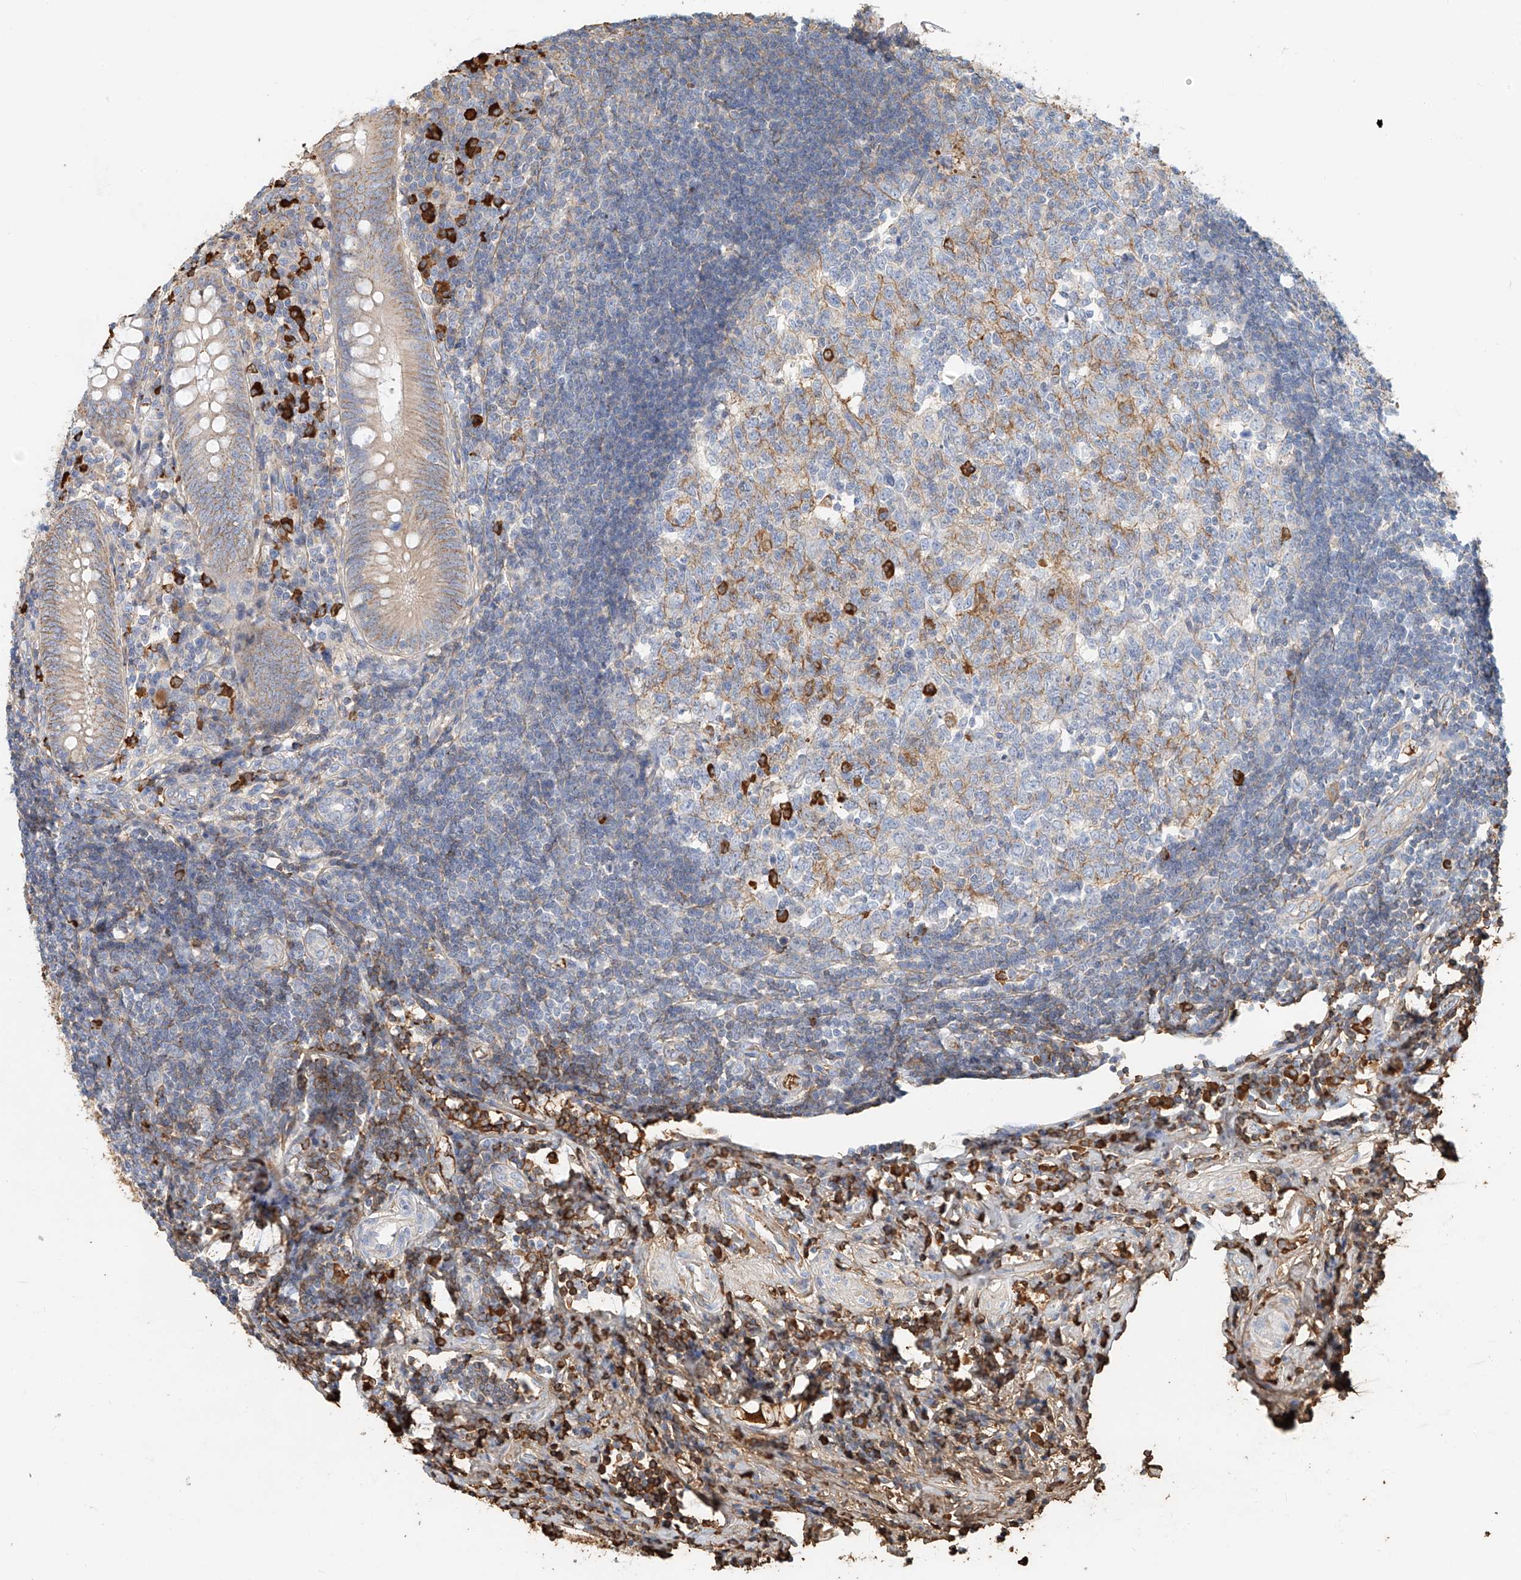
{"staining": {"intensity": "weak", "quantity": "25%-75%", "location": "cytoplasmic/membranous"}, "tissue": "appendix", "cell_type": "Glandular cells", "image_type": "normal", "snomed": [{"axis": "morphology", "description": "Normal tissue, NOS"}, {"axis": "topography", "description": "Appendix"}], "caption": "Protein expression analysis of benign appendix demonstrates weak cytoplasmic/membranous positivity in approximately 25%-75% of glandular cells.", "gene": "ZFP30", "patient": {"sex": "female", "age": 54}}